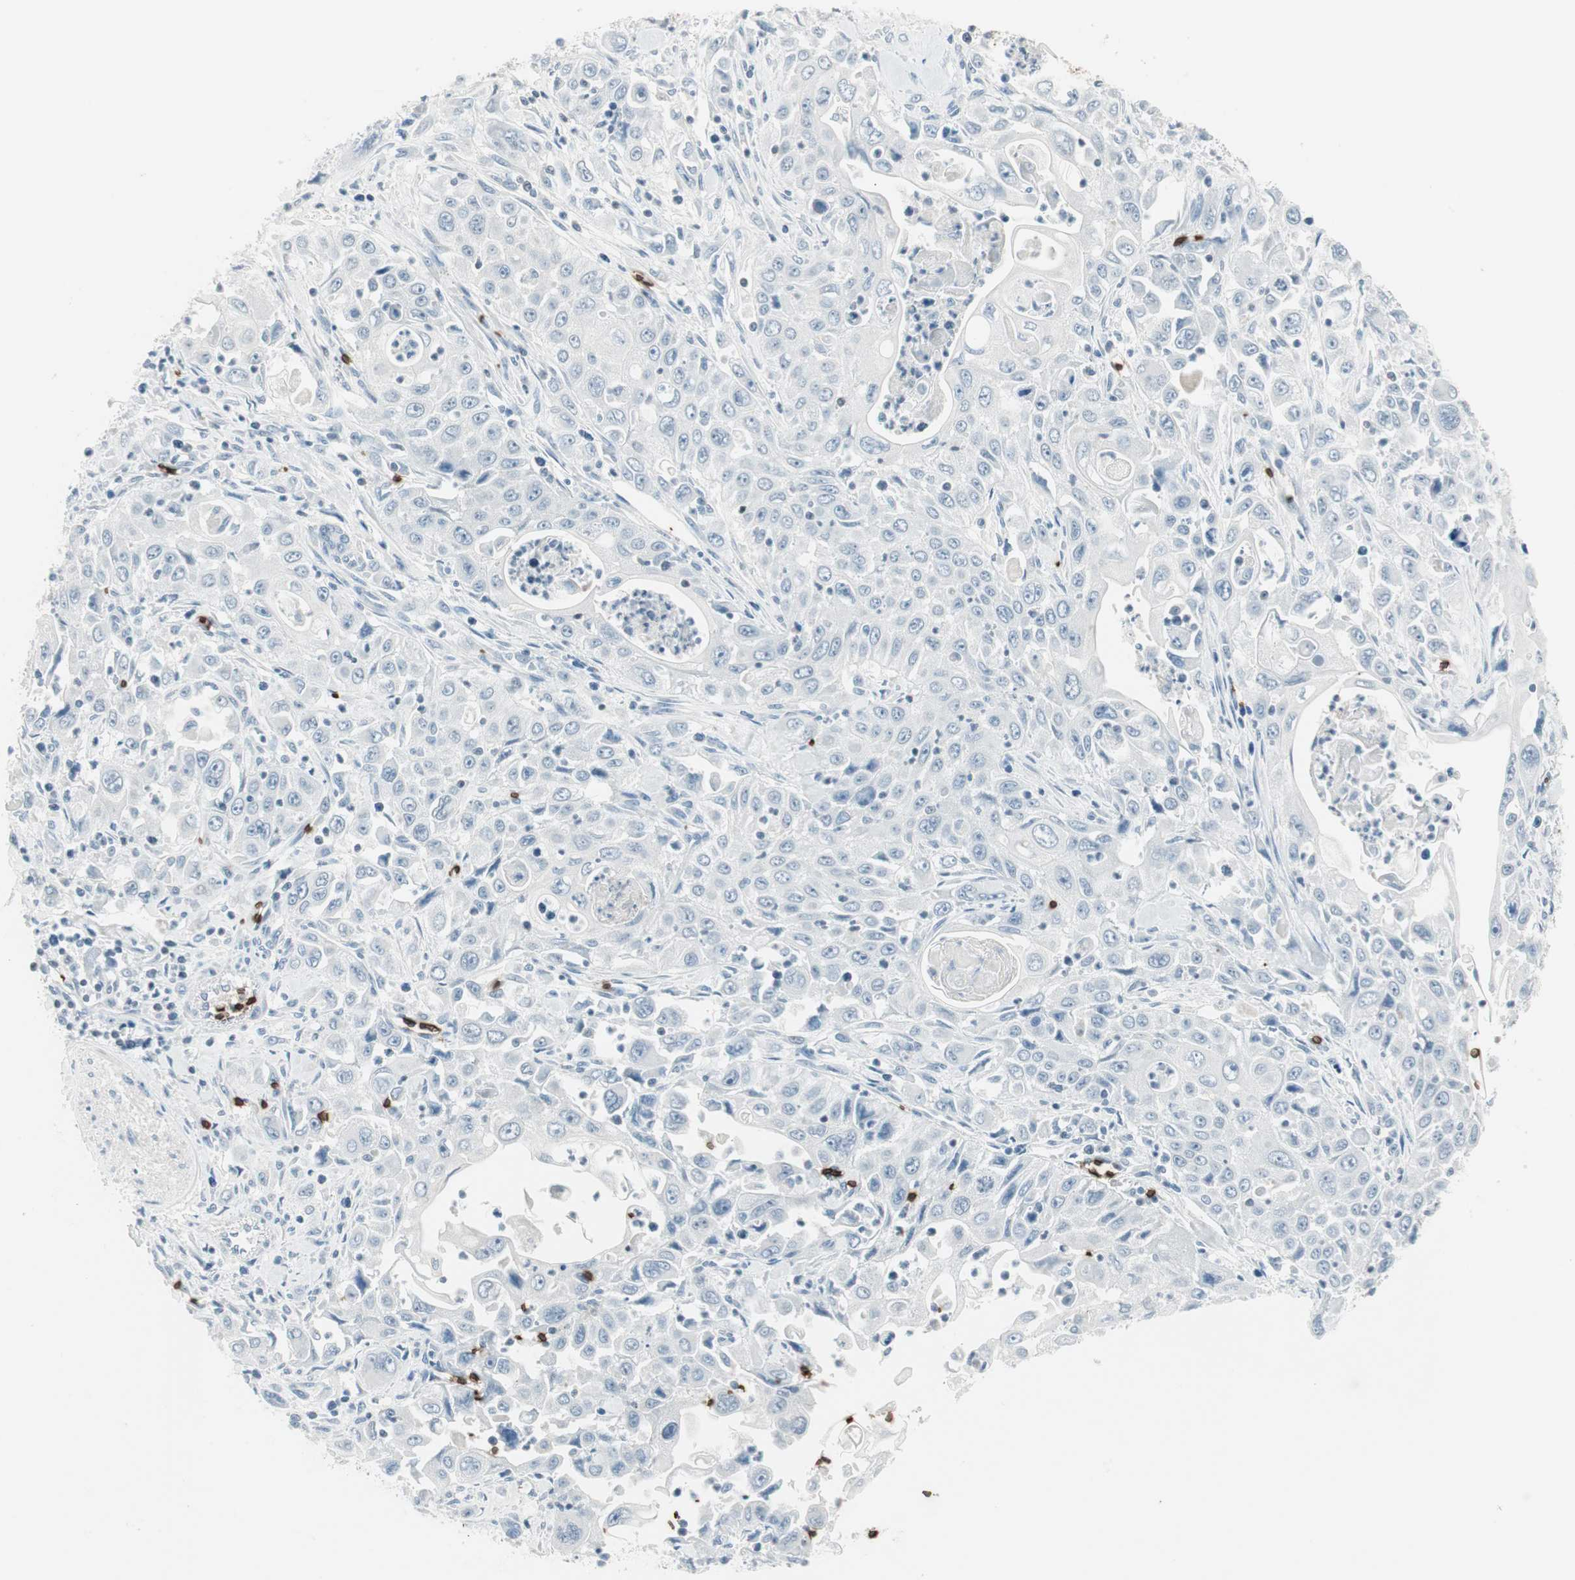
{"staining": {"intensity": "negative", "quantity": "none", "location": "none"}, "tissue": "pancreatic cancer", "cell_type": "Tumor cells", "image_type": "cancer", "snomed": [{"axis": "morphology", "description": "Adenocarcinoma, NOS"}, {"axis": "topography", "description": "Pancreas"}], "caption": "DAB immunohistochemical staining of human pancreatic adenocarcinoma demonstrates no significant expression in tumor cells.", "gene": "MAP4K1", "patient": {"sex": "male", "age": 70}}